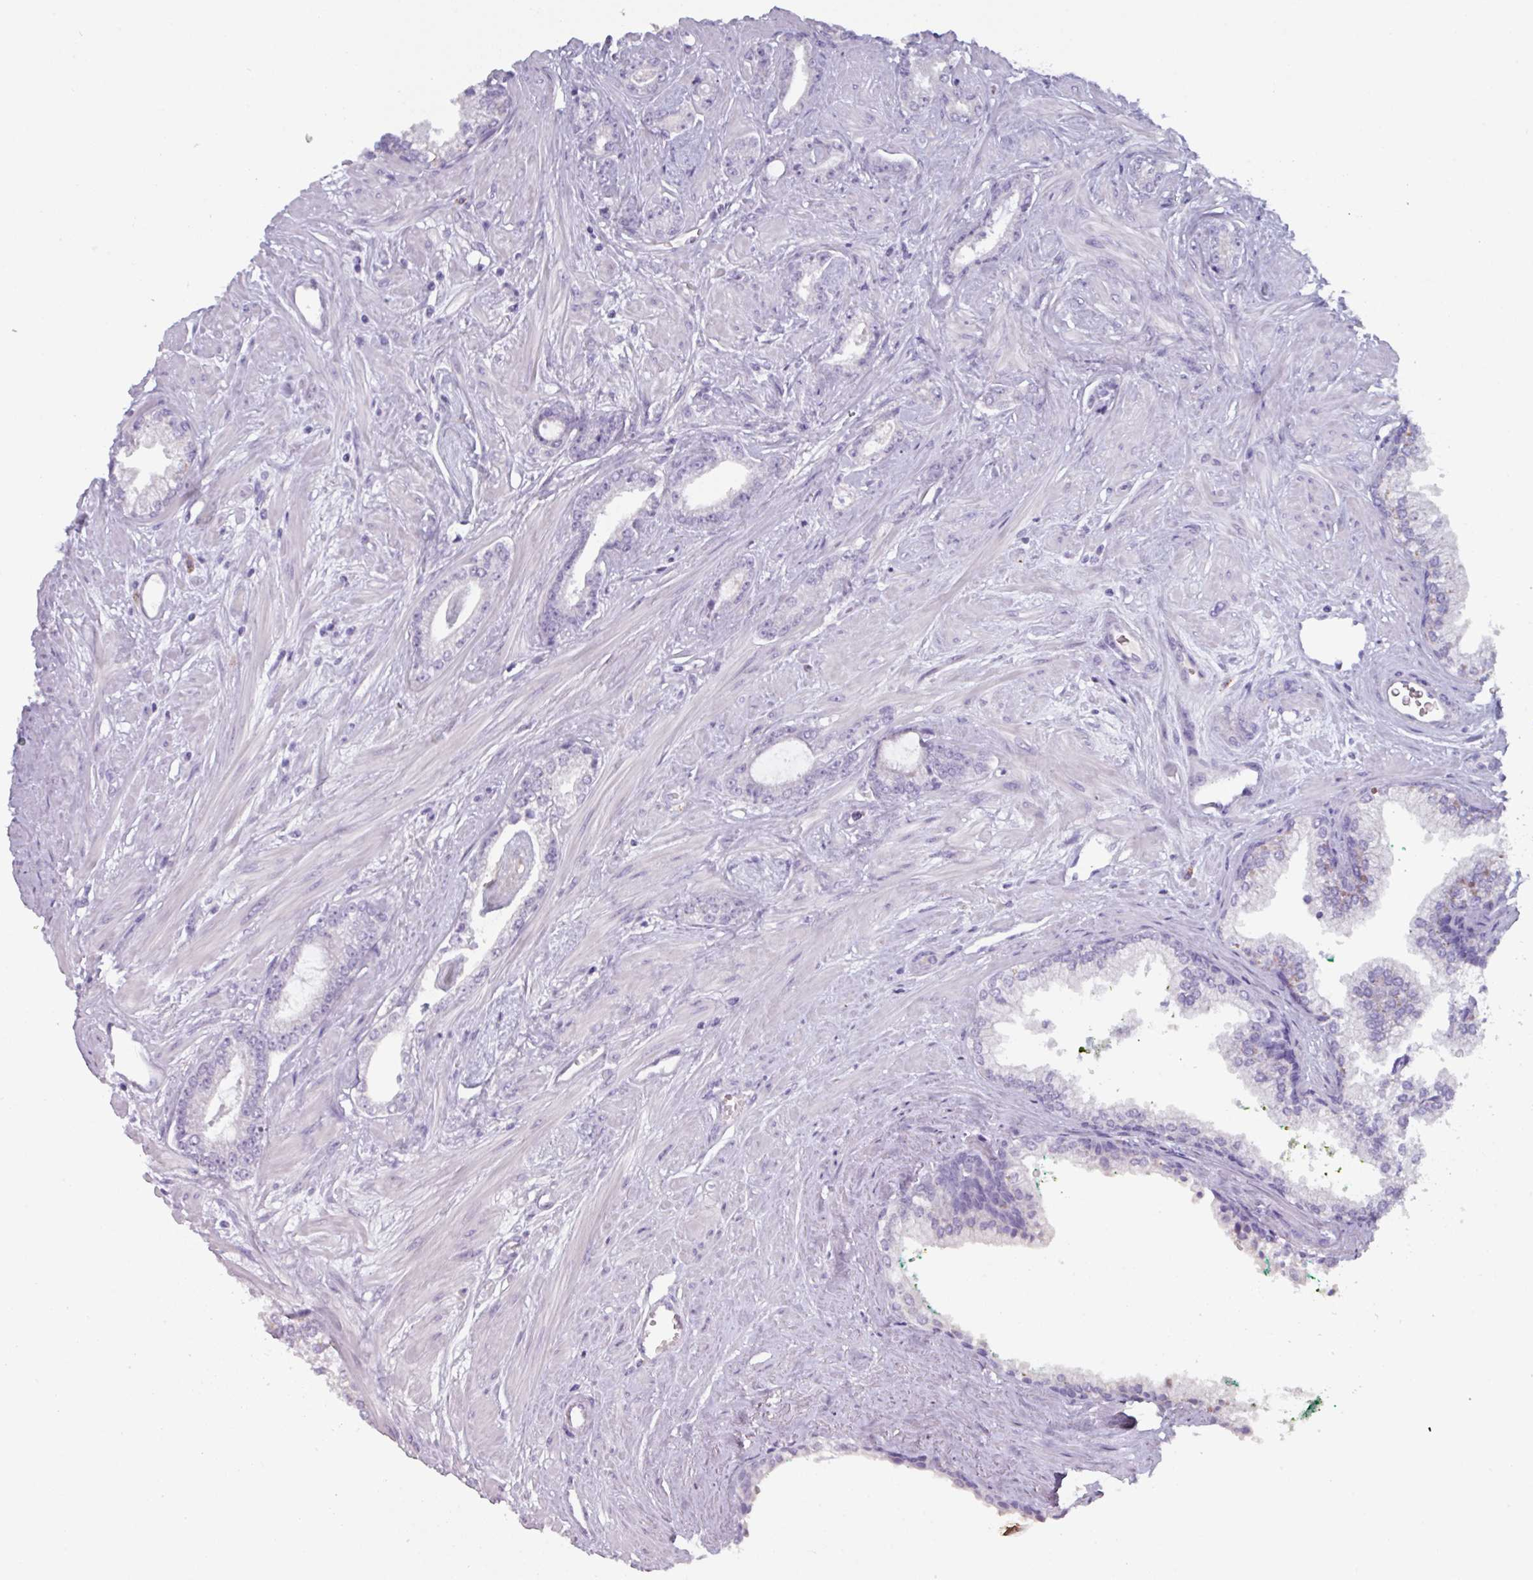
{"staining": {"intensity": "negative", "quantity": "none", "location": "none"}, "tissue": "prostate cancer", "cell_type": "Tumor cells", "image_type": "cancer", "snomed": [{"axis": "morphology", "description": "Adenocarcinoma, Low grade"}, {"axis": "topography", "description": "Prostate"}], "caption": "DAB immunohistochemical staining of prostate cancer displays no significant staining in tumor cells.", "gene": "OR2T10", "patient": {"sex": "male", "age": 60}}